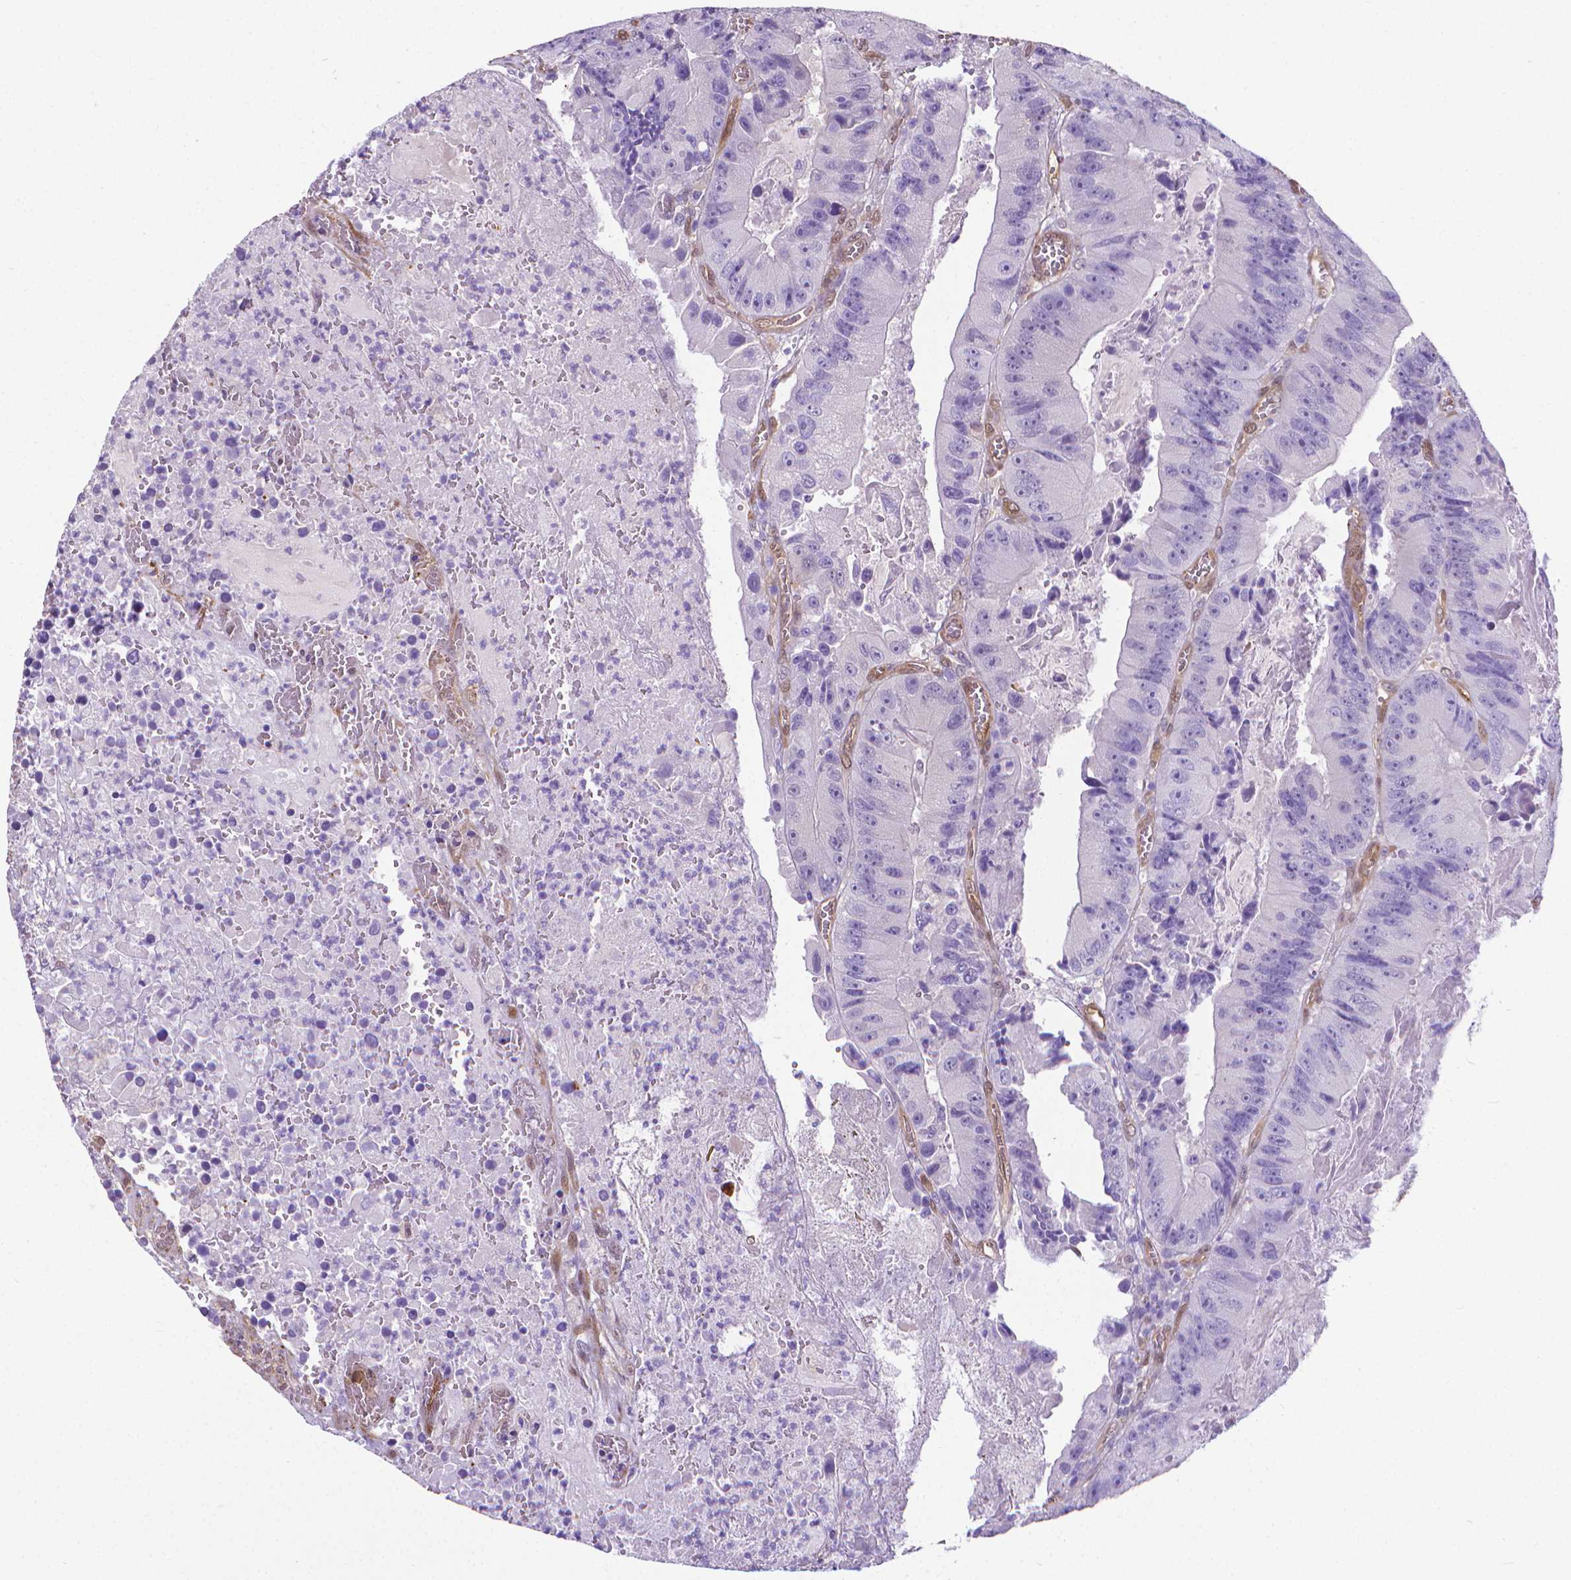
{"staining": {"intensity": "negative", "quantity": "none", "location": "none"}, "tissue": "colorectal cancer", "cell_type": "Tumor cells", "image_type": "cancer", "snomed": [{"axis": "morphology", "description": "Adenocarcinoma, NOS"}, {"axis": "topography", "description": "Colon"}], "caption": "An image of colorectal cancer (adenocarcinoma) stained for a protein shows no brown staining in tumor cells.", "gene": "CLIC4", "patient": {"sex": "female", "age": 86}}